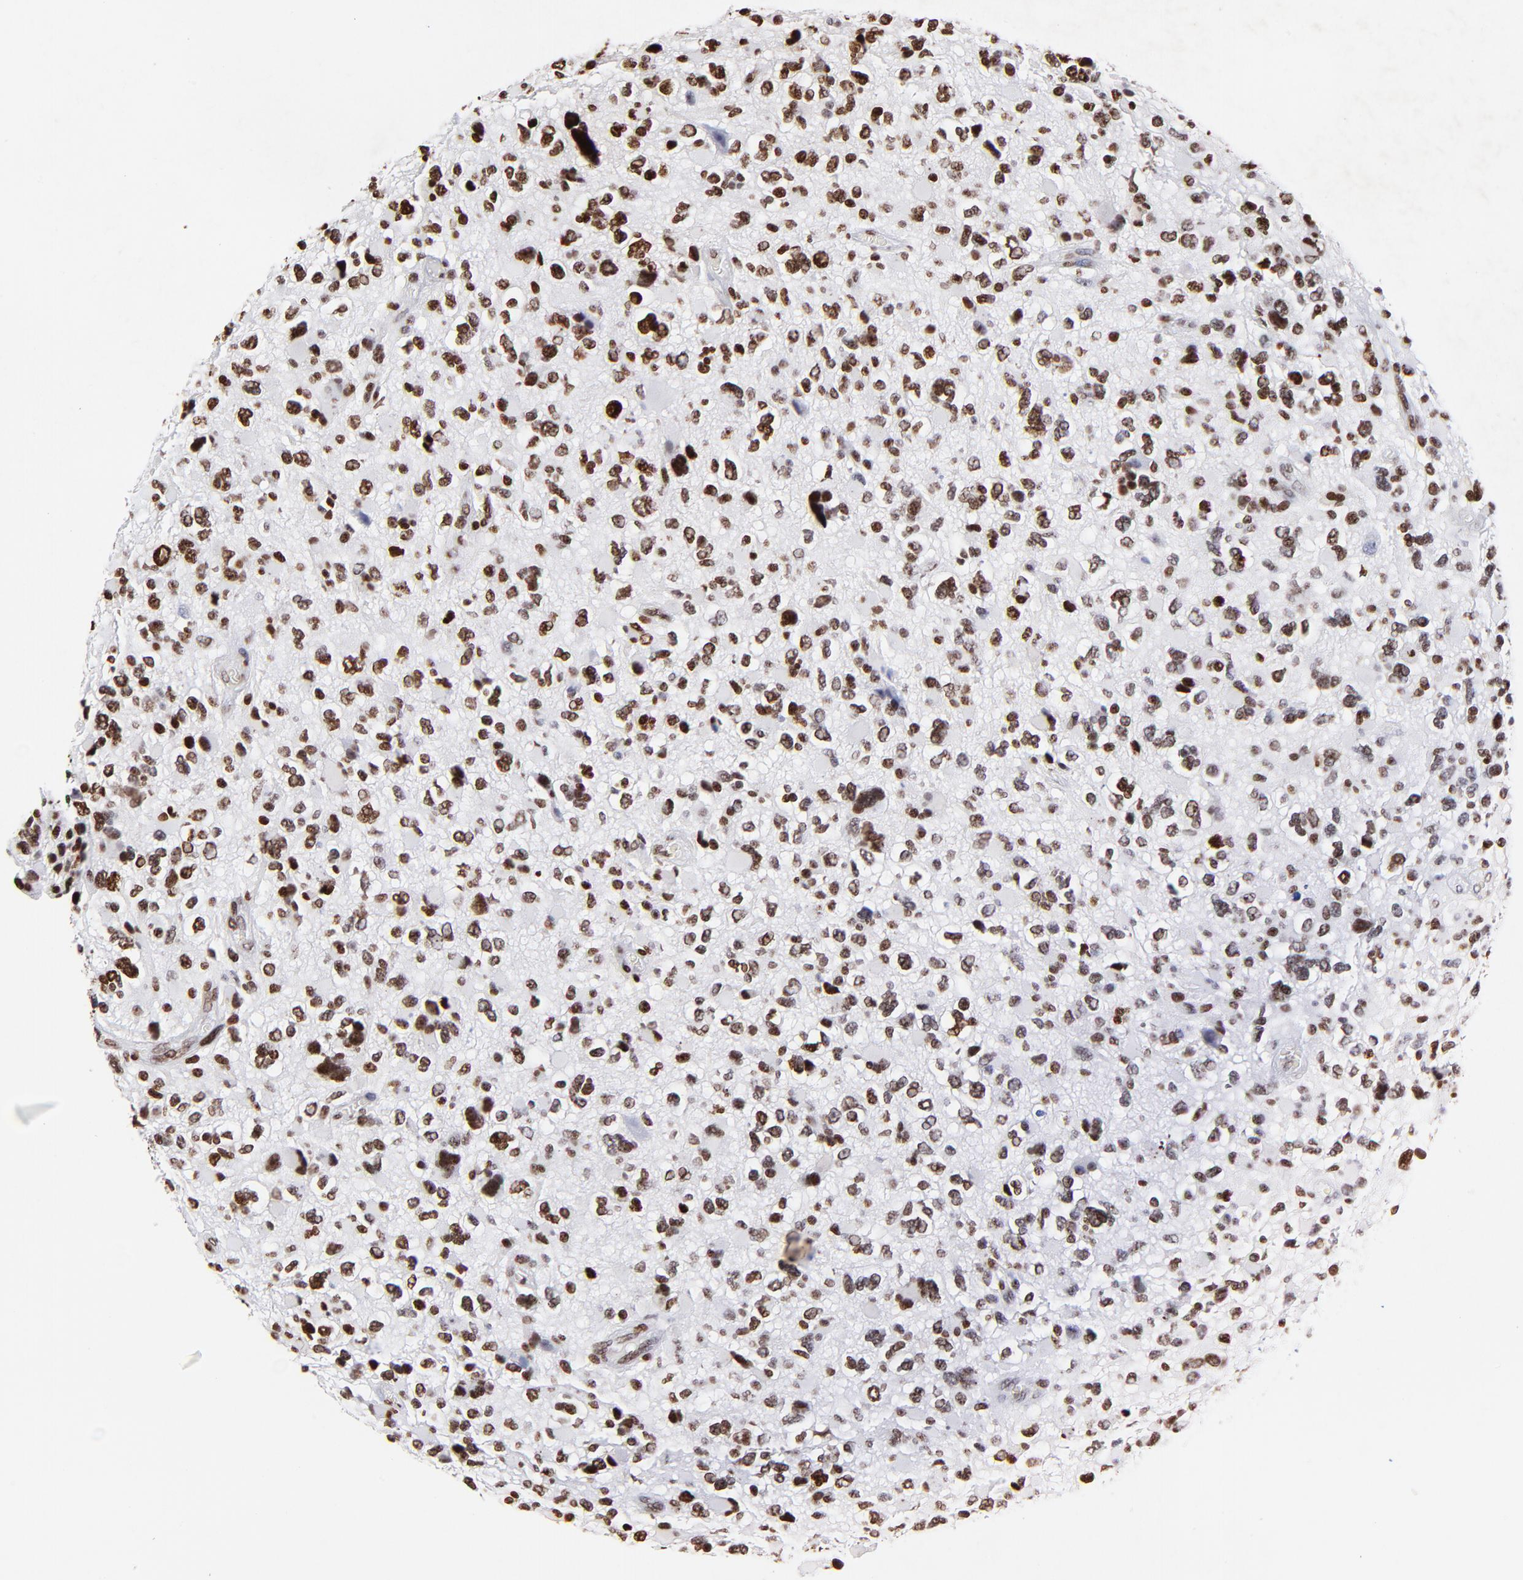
{"staining": {"intensity": "strong", "quantity": ">75%", "location": "nuclear"}, "tissue": "glioma", "cell_type": "Tumor cells", "image_type": "cancer", "snomed": [{"axis": "morphology", "description": "Glioma, malignant, High grade"}, {"axis": "topography", "description": "Brain"}], "caption": "Immunohistochemical staining of human high-grade glioma (malignant) shows strong nuclear protein staining in approximately >75% of tumor cells. (DAB (3,3'-diaminobenzidine) IHC with brightfield microscopy, high magnification).", "gene": "FBH1", "patient": {"sex": "female", "age": 37}}